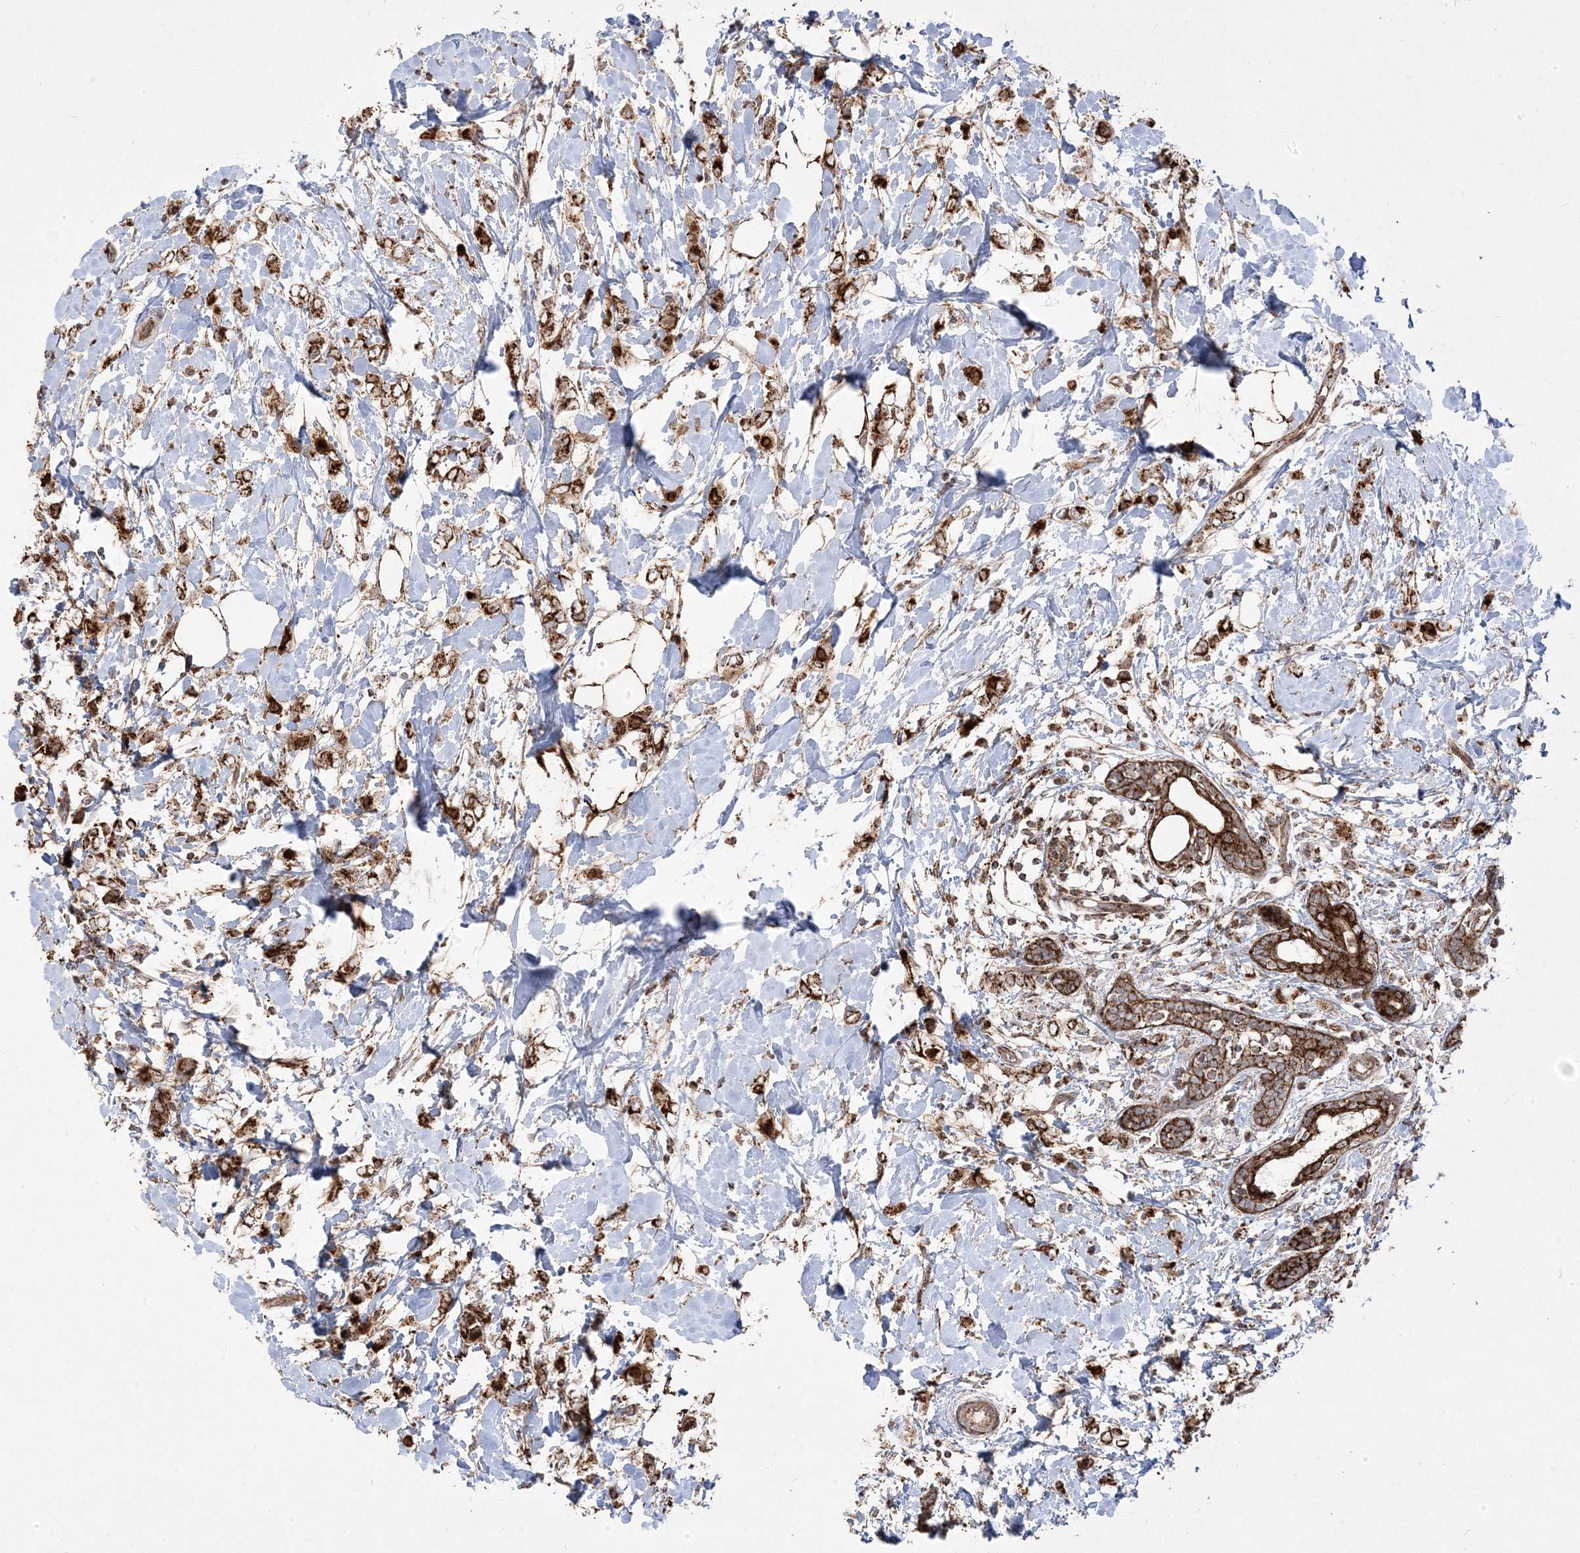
{"staining": {"intensity": "strong", "quantity": ">75%", "location": "cytoplasmic/membranous"}, "tissue": "breast cancer", "cell_type": "Tumor cells", "image_type": "cancer", "snomed": [{"axis": "morphology", "description": "Normal tissue, NOS"}, {"axis": "morphology", "description": "Lobular carcinoma"}, {"axis": "topography", "description": "Breast"}], "caption": "Immunohistochemical staining of breast cancer (lobular carcinoma) shows high levels of strong cytoplasmic/membranous protein expression in about >75% of tumor cells.", "gene": "CLUAP1", "patient": {"sex": "female", "age": 47}}